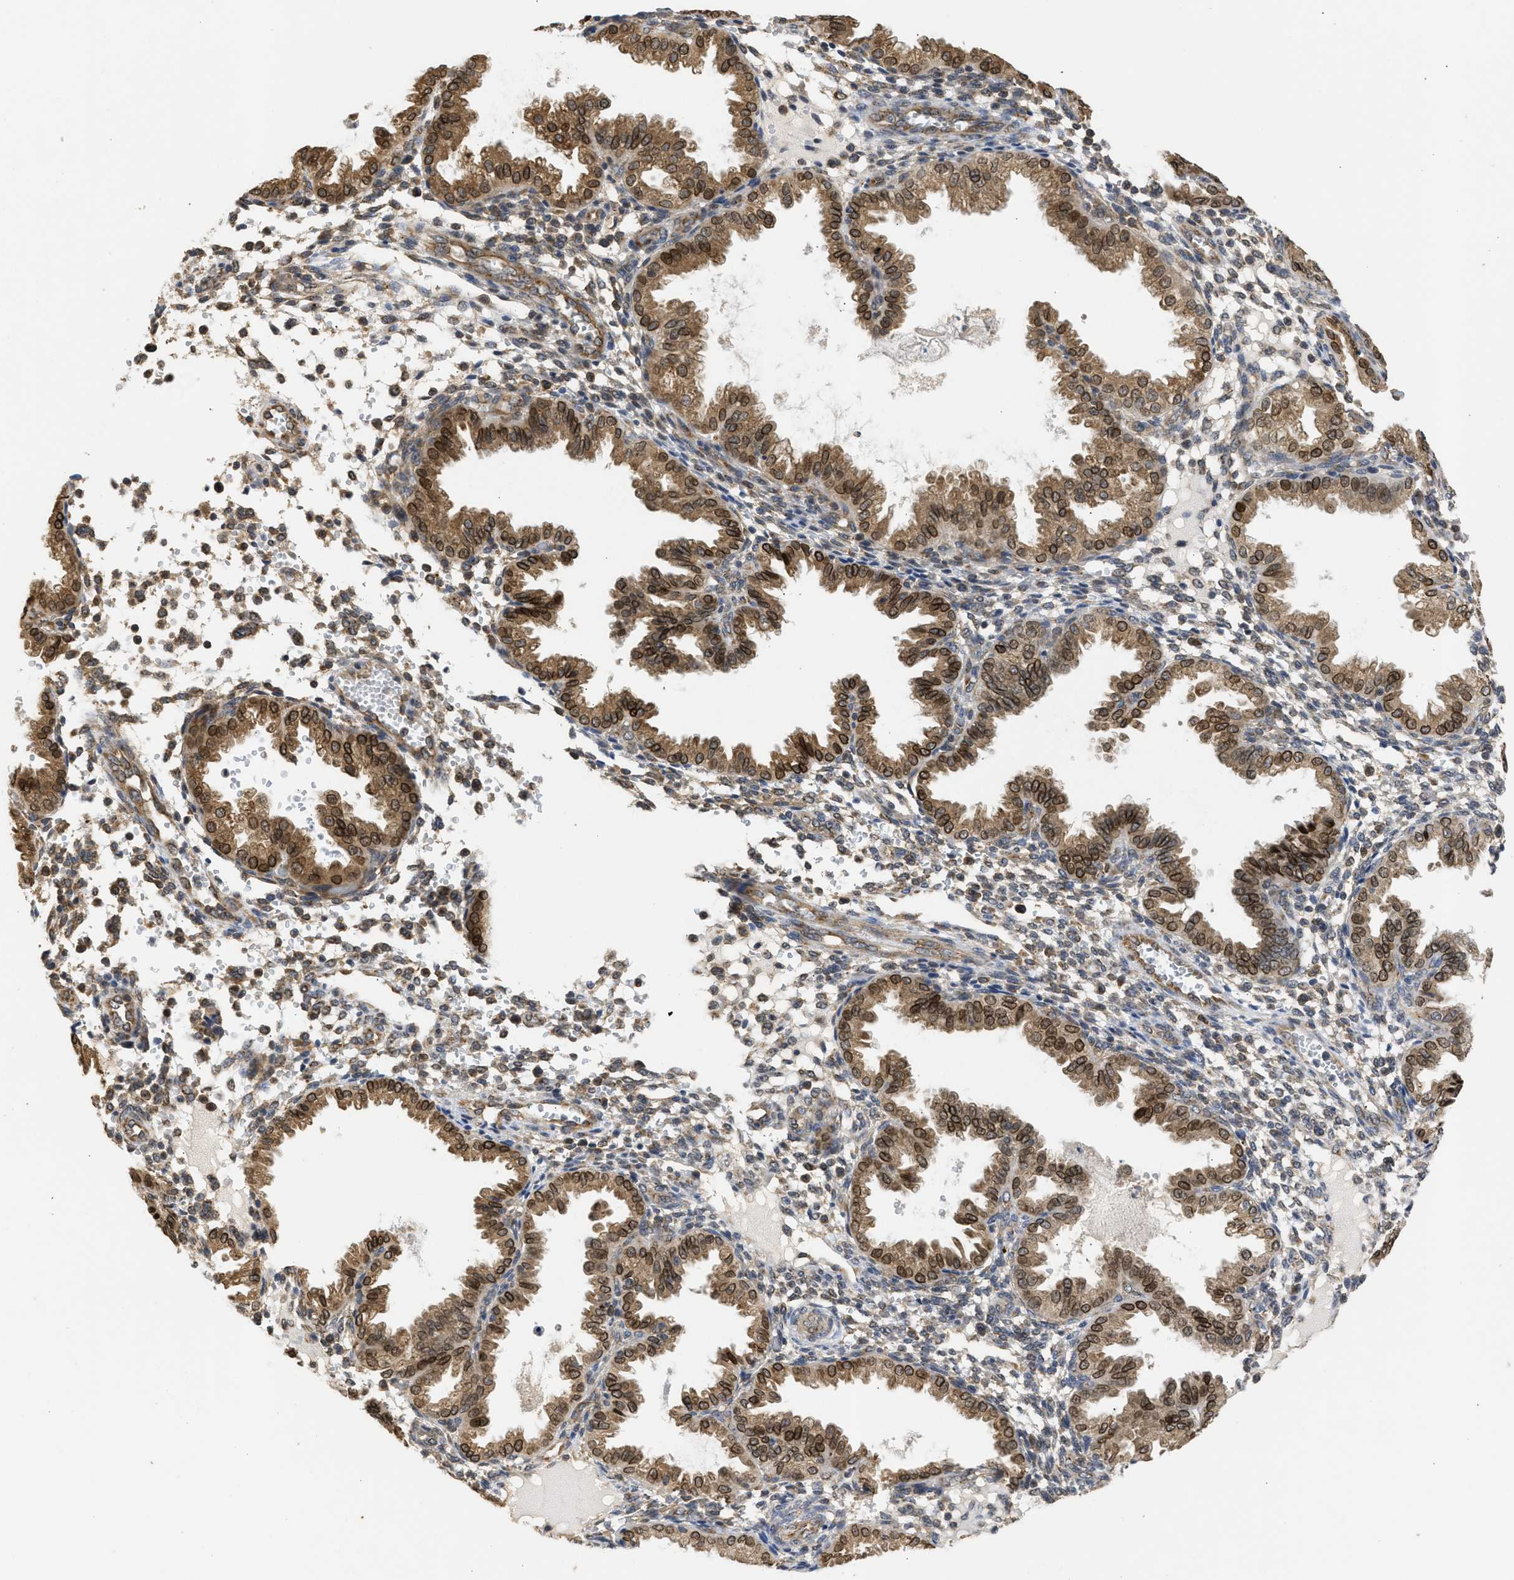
{"staining": {"intensity": "negative", "quantity": "none", "location": "none"}, "tissue": "endometrium", "cell_type": "Cells in endometrial stroma", "image_type": "normal", "snomed": [{"axis": "morphology", "description": "Normal tissue, NOS"}, {"axis": "topography", "description": "Endometrium"}], "caption": "The immunohistochemistry image has no significant staining in cells in endometrial stroma of endometrium. (DAB (3,3'-diaminobenzidine) IHC visualized using brightfield microscopy, high magnification).", "gene": "DNAJC1", "patient": {"sex": "female", "age": 33}}